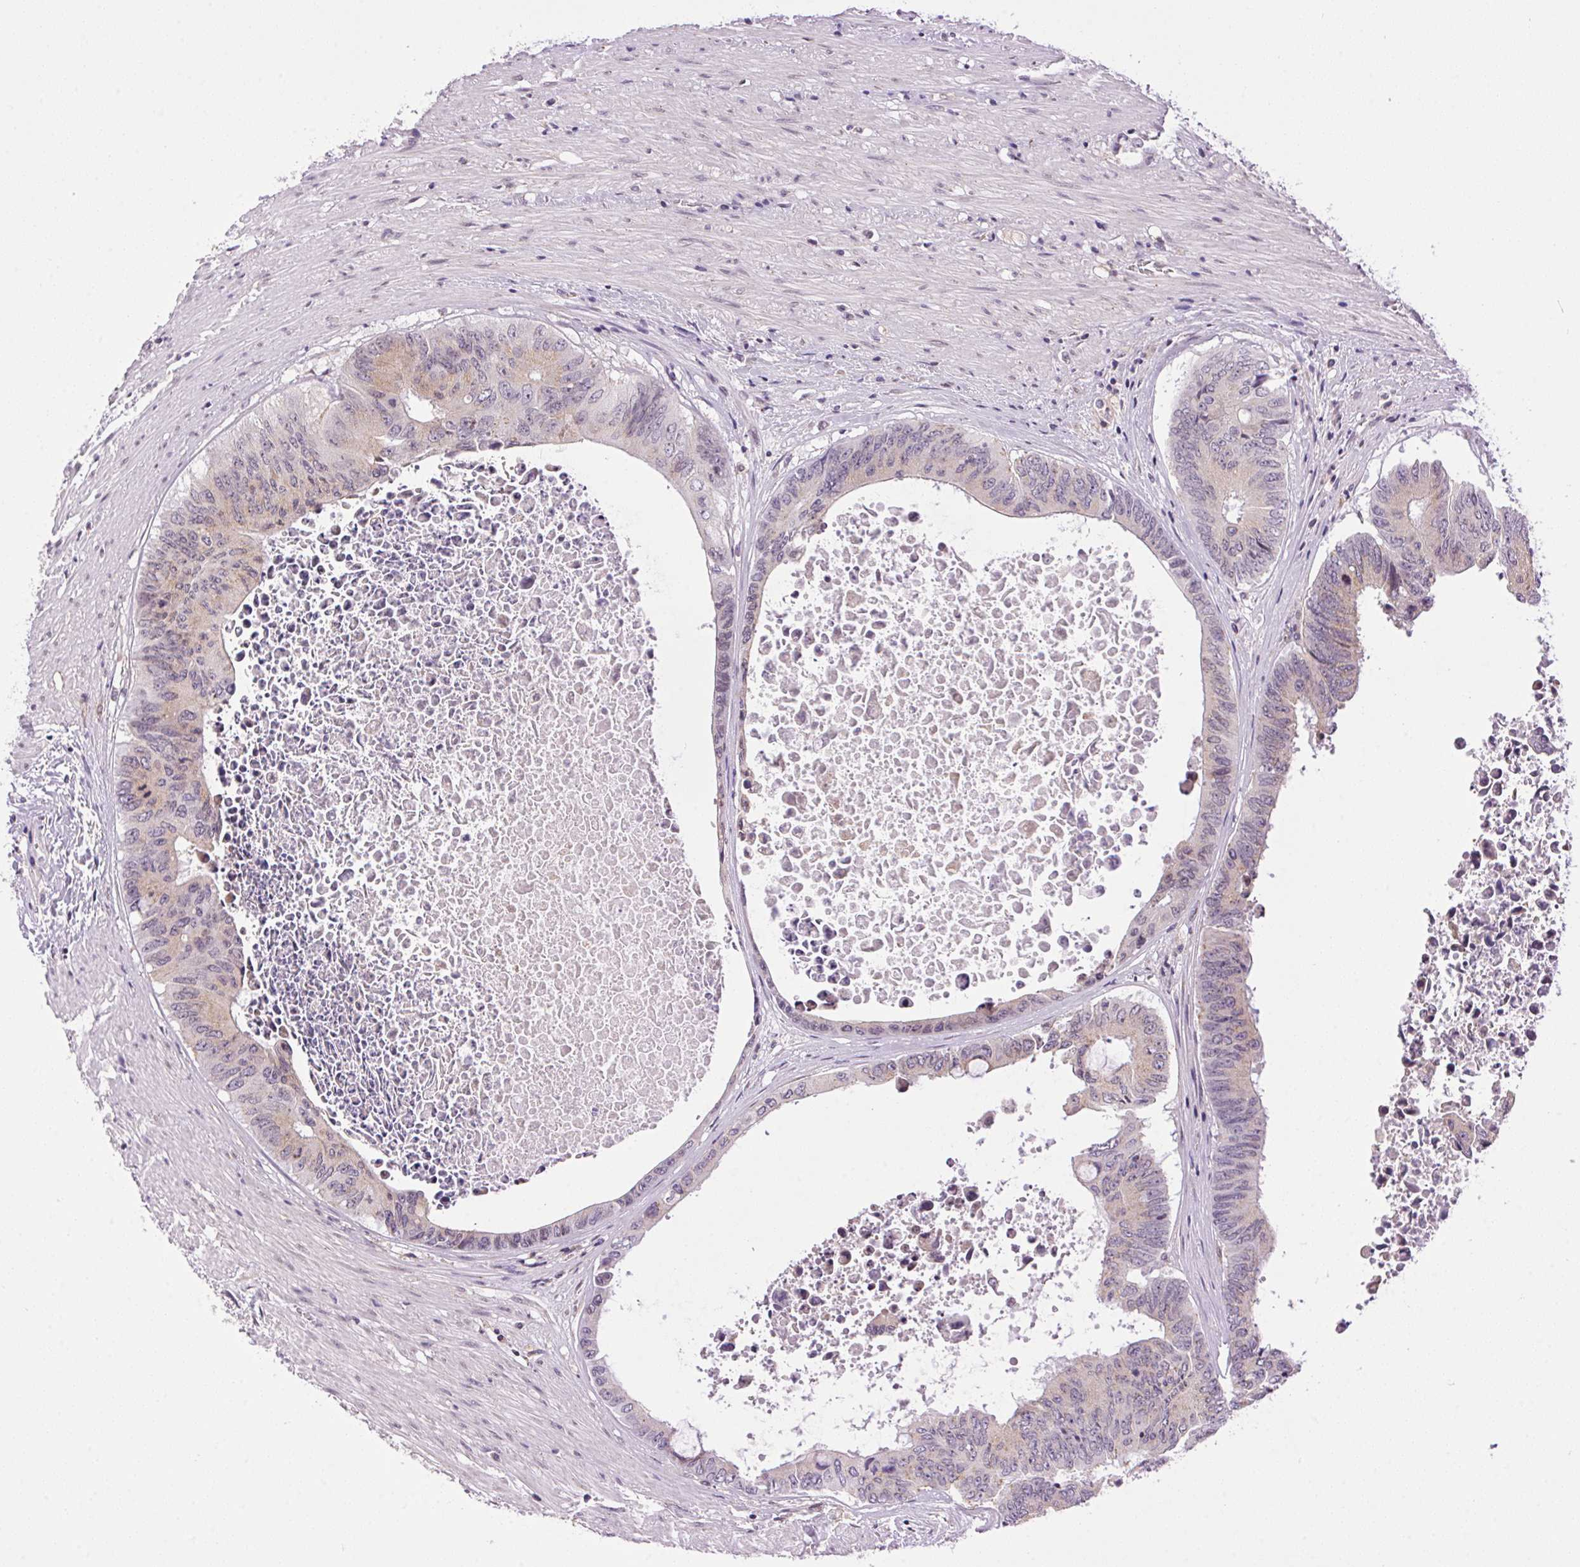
{"staining": {"intensity": "negative", "quantity": "none", "location": "none"}, "tissue": "colorectal cancer", "cell_type": "Tumor cells", "image_type": "cancer", "snomed": [{"axis": "morphology", "description": "Adenocarcinoma, NOS"}, {"axis": "topography", "description": "Rectum"}], "caption": "This is an immunohistochemistry (IHC) image of human colorectal adenocarcinoma. There is no staining in tumor cells.", "gene": "SMIM13", "patient": {"sex": "male", "age": 59}}